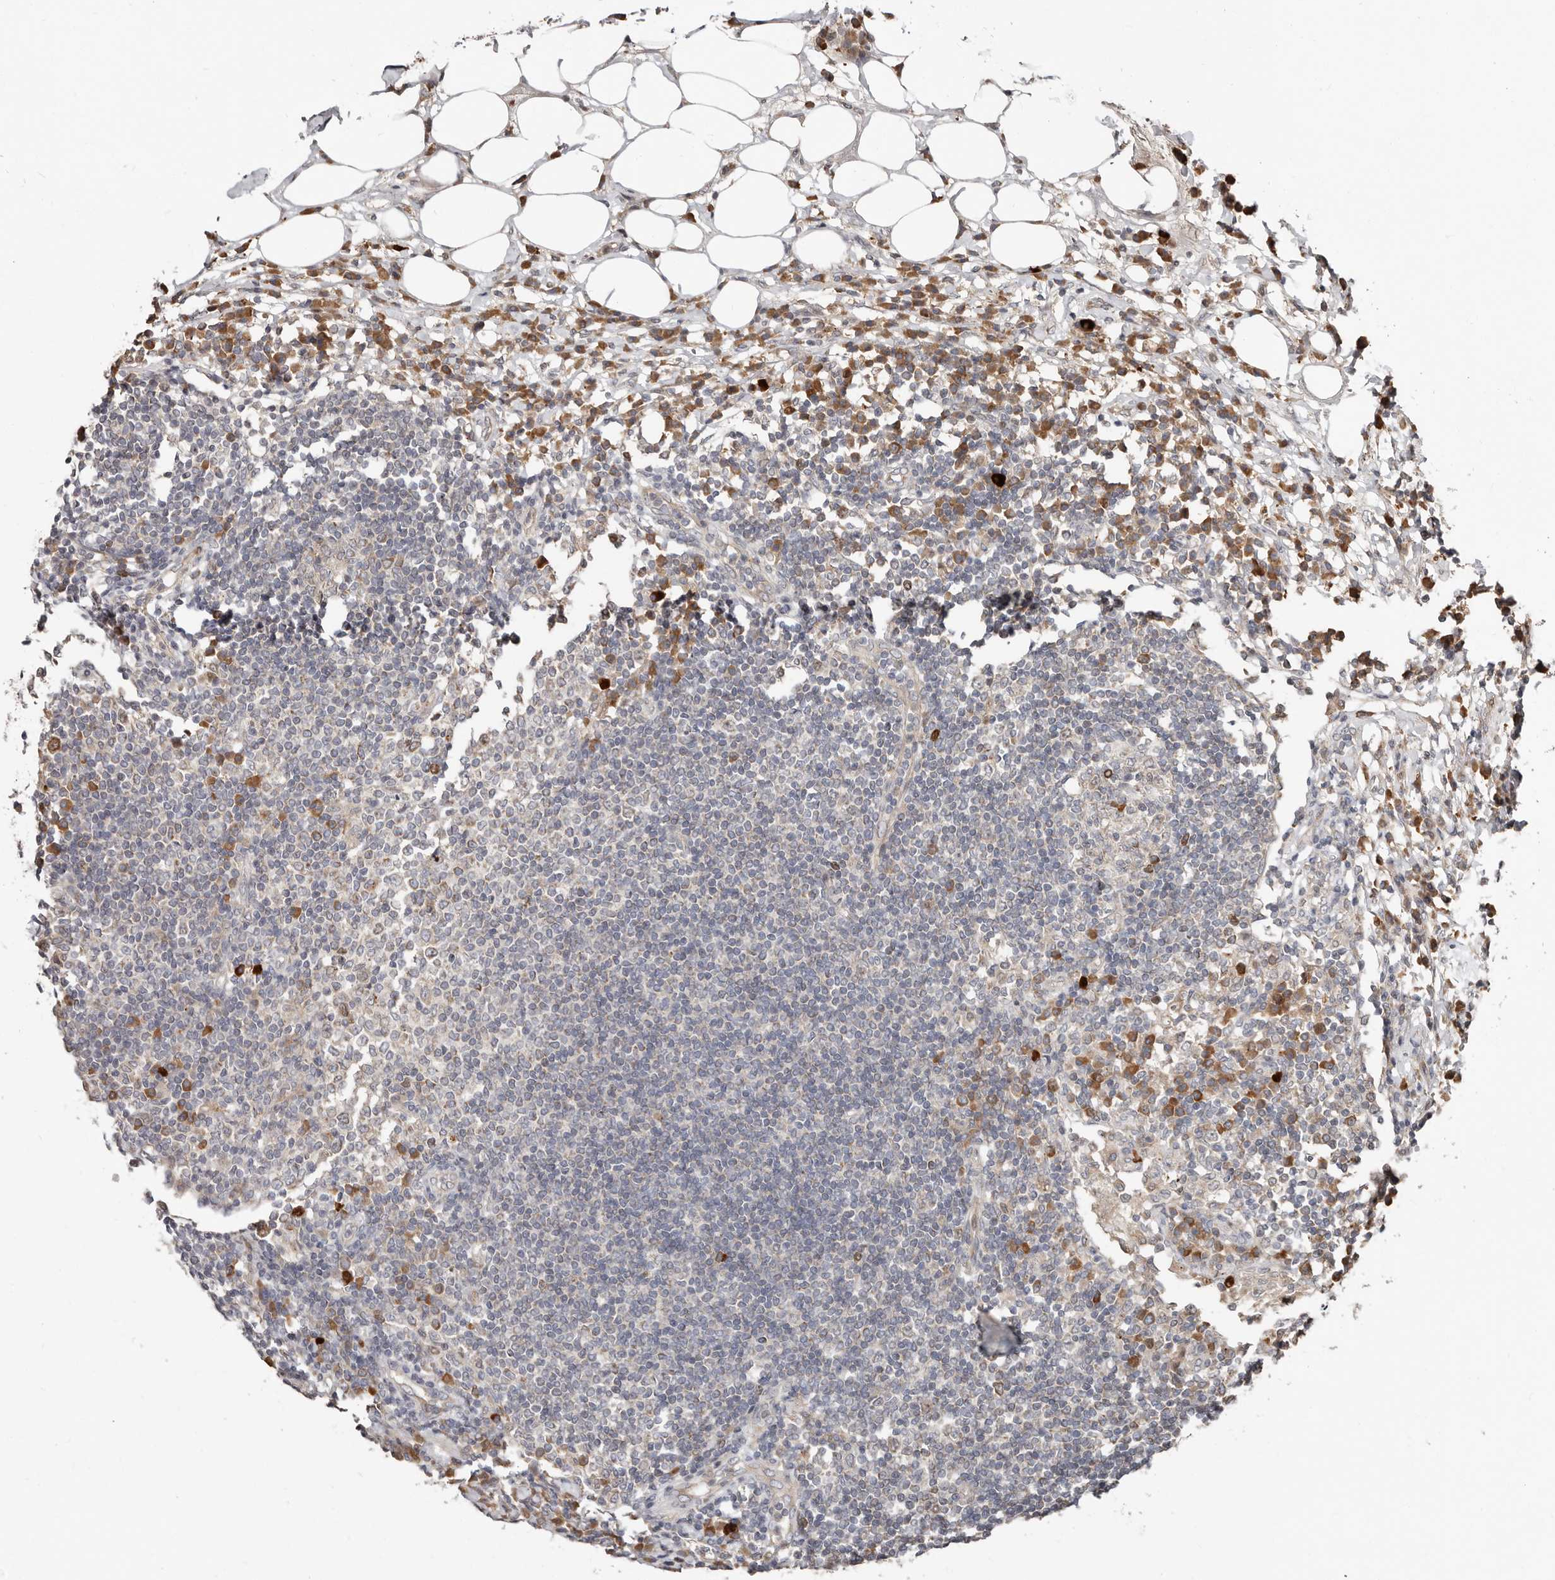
{"staining": {"intensity": "moderate", "quantity": "<25%", "location": "cytoplasmic/membranous"}, "tissue": "lymph node", "cell_type": "Germinal center cells", "image_type": "normal", "snomed": [{"axis": "morphology", "description": "Normal tissue, NOS"}, {"axis": "topography", "description": "Lymph node"}], "caption": "An image showing moderate cytoplasmic/membranous staining in approximately <25% of germinal center cells in normal lymph node, as visualized by brown immunohistochemical staining.", "gene": "SMYD4", "patient": {"sex": "female", "age": 53}}